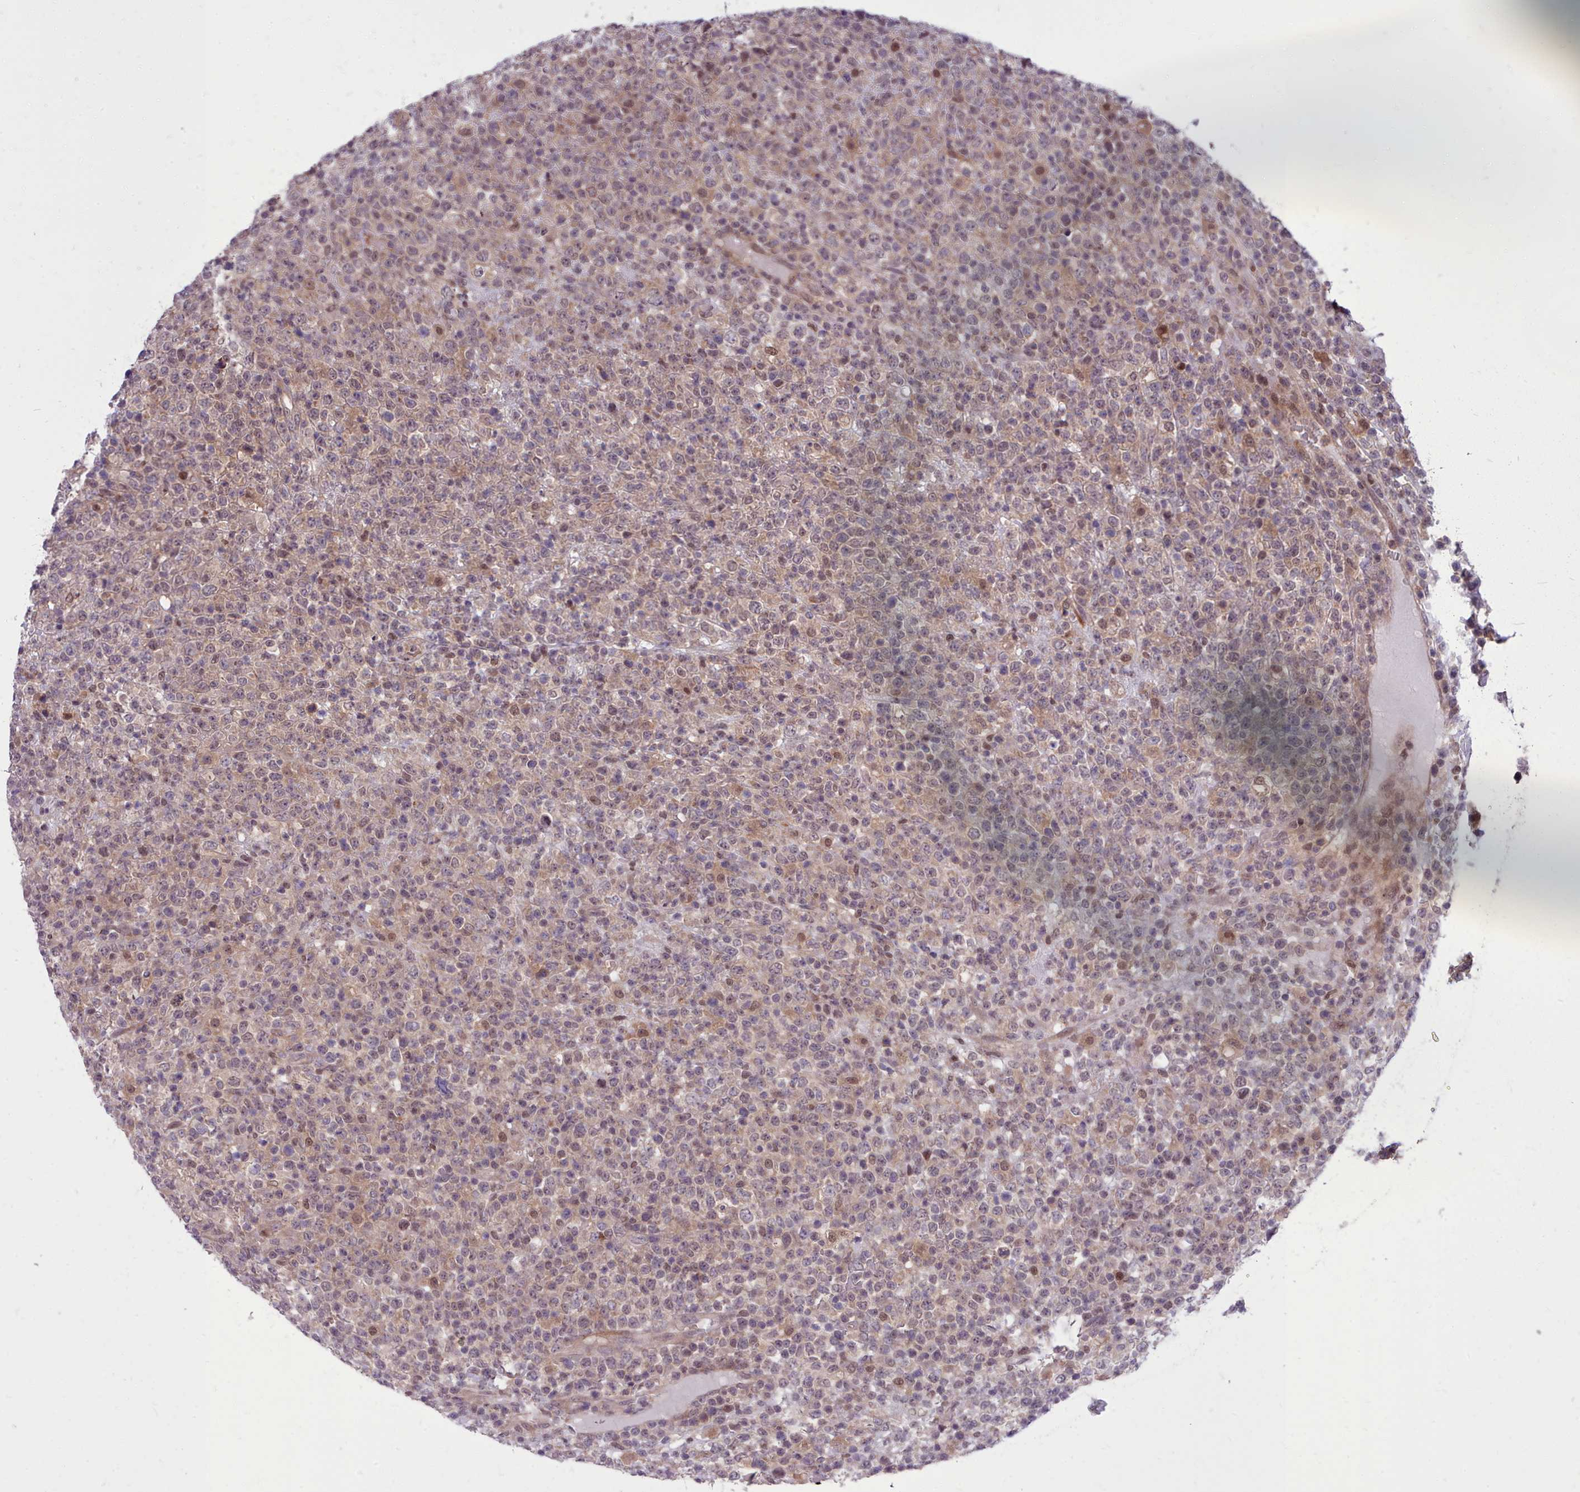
{"staining": {"intensity": "weak", "quantity": "<25%", "location": "nuclear"}, "tissue": "lymphoma", "cell_type": "Tumor cells", "image_type": "cancer", "snomed": [{"axis": "morphology", "description": "Malignant lymphoma, non-Hodgkin's type, High grade"}, {"axis": "topography", "description": "Colon"}], "caption": "The IHC micrograph has no significant positivity in tumor cells of high-grade malignant lymphoma, non-Hodgkin's type tissue.", "gene": "AHCY", "patient": {"sex": "female", "age": 53}}